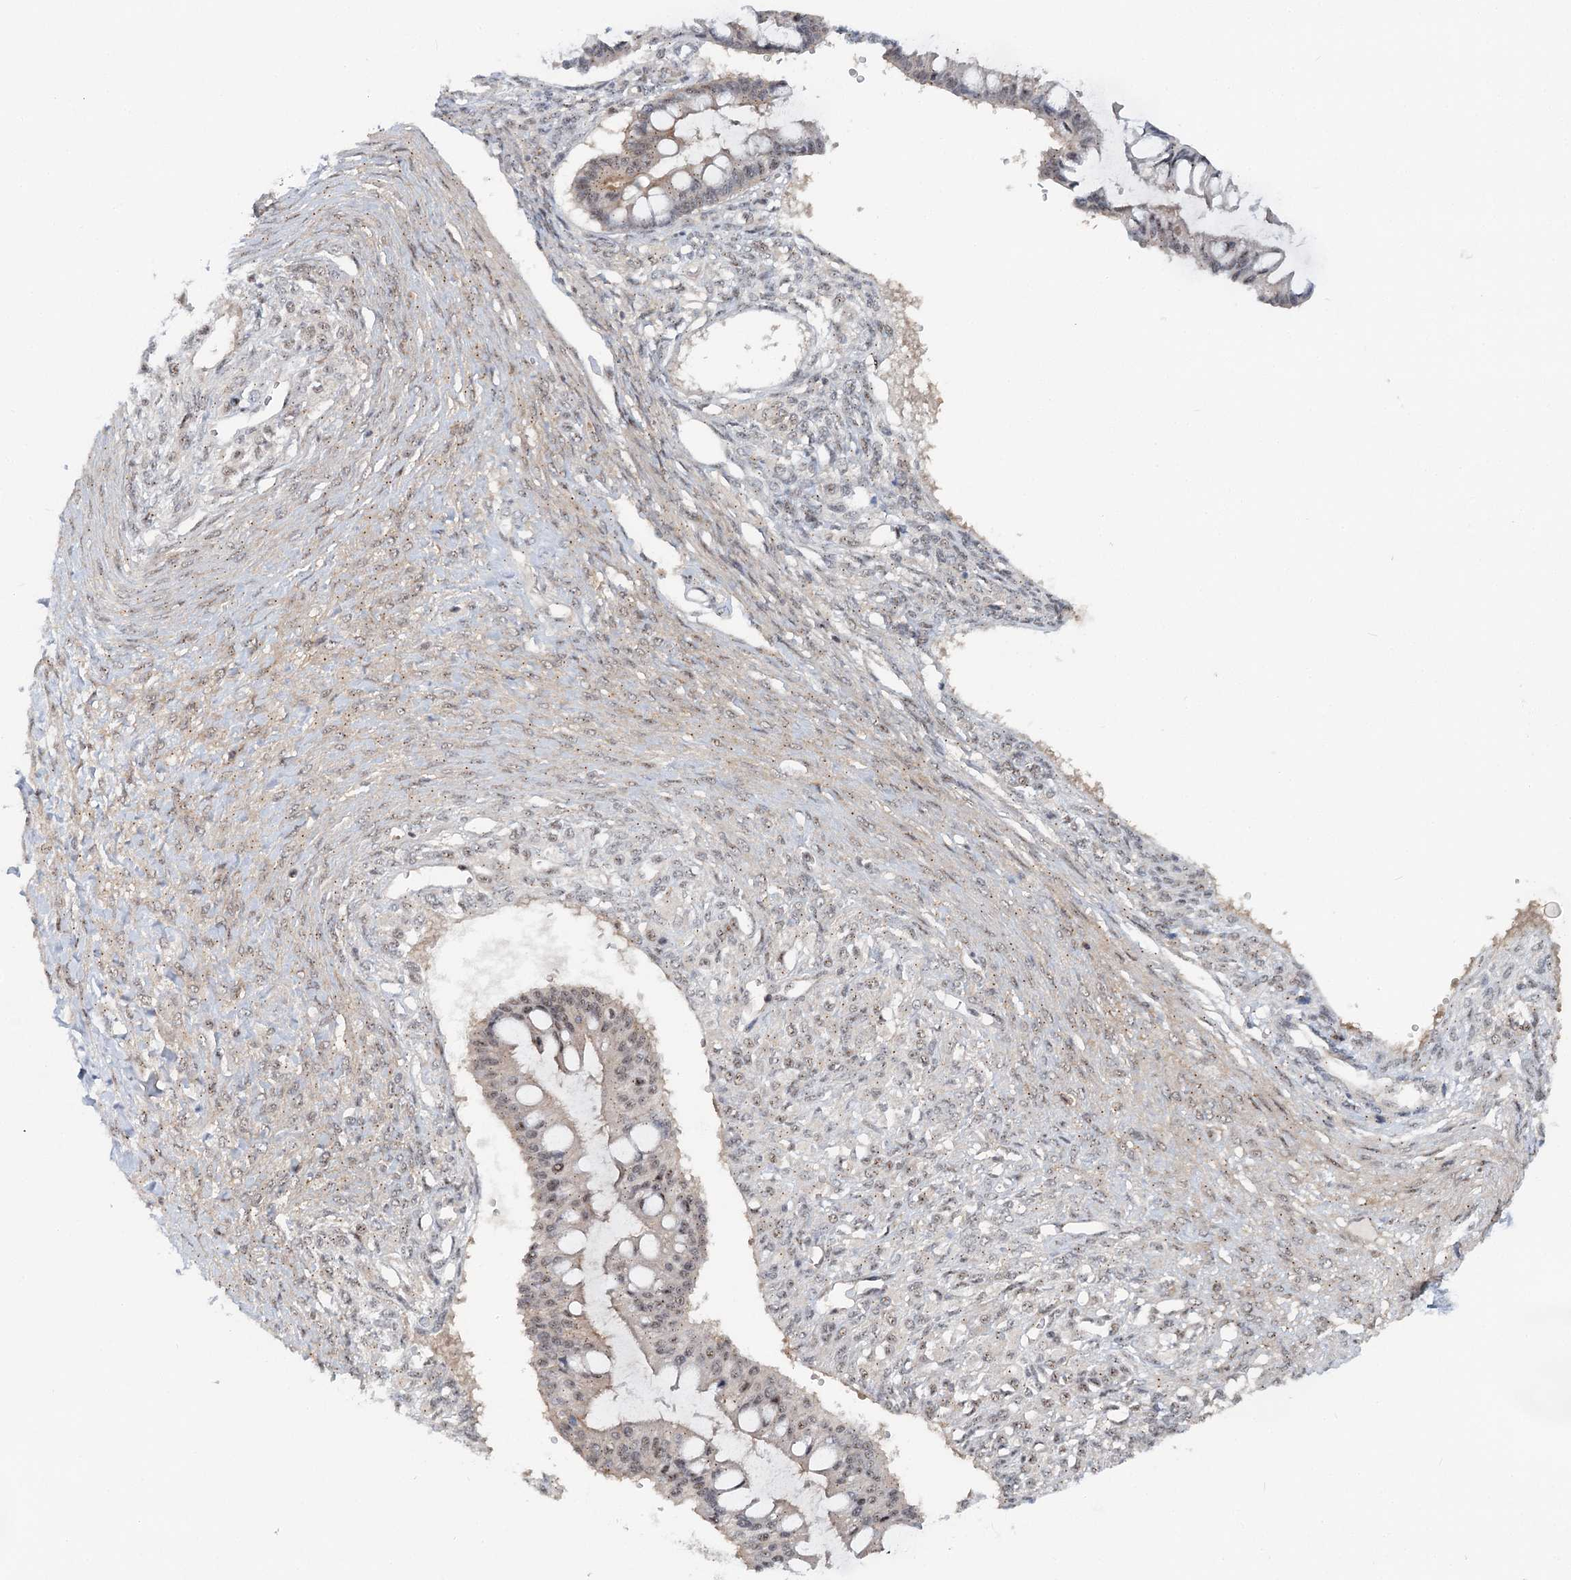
{"staining": {"intensity": "weak", "quantity": "25%-75%", "location": "nuclear"}, "tissue": "ovarian cancer", "cell_type": "Tumor cells", "image_type": "cancer", "snomed": [{"axis": "morphology", "description": "Cystadenocarcinoma, mucinous, NOS"}, {"axis": "topography", "description": "Ovary"}], "caption": "The immunohistochemical stain shows weak nuclear positivity in tumor cells of mucinous cystadenocarcinoma (ovarian) tissue. (IHC, brightfield microscopy, high magnification).", "gene": "CDC42SE2", "patient": {"sex": "female", "age": 73}}